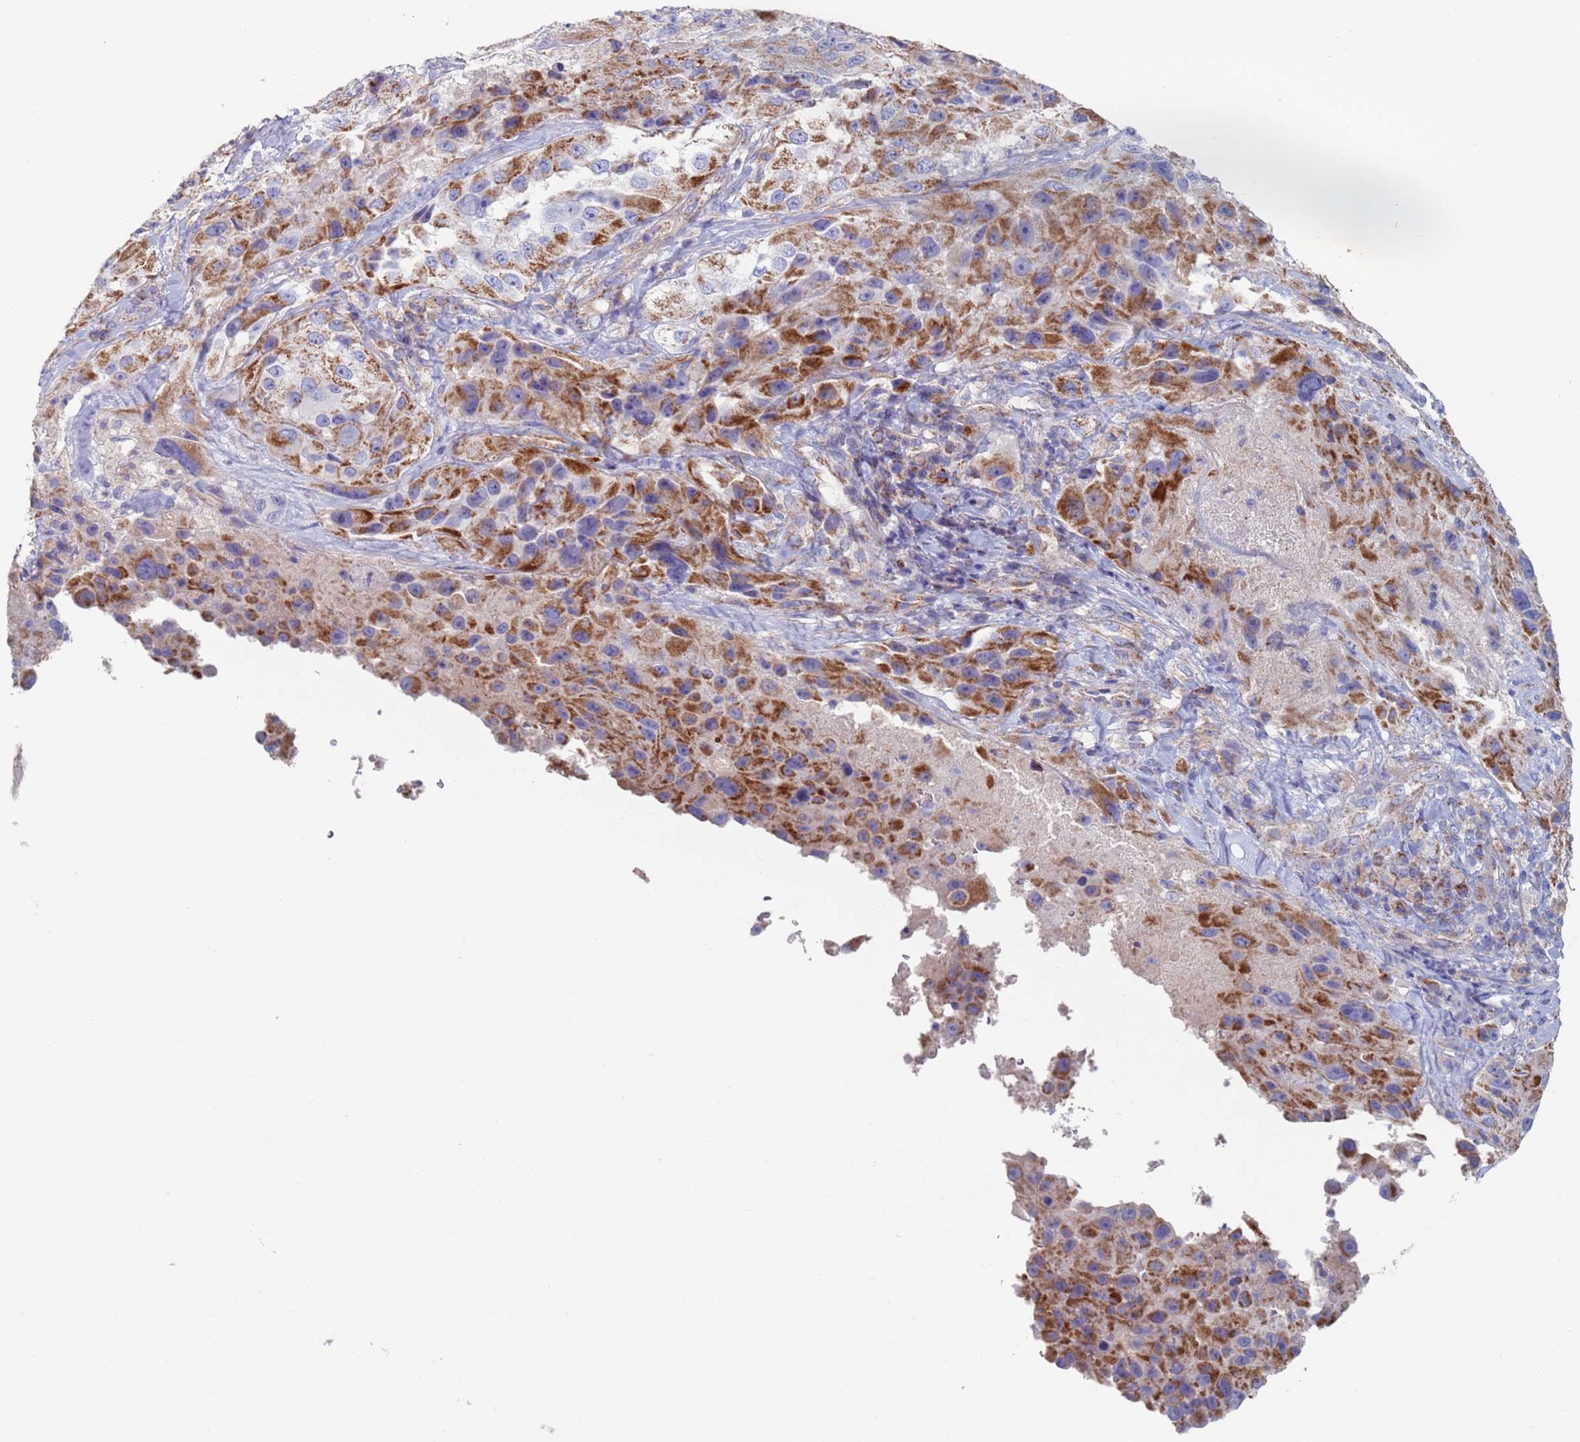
{"staining": {"intensity": "strong", "quantity": ">75%", "location": "cytoplasmic/membranous"}, "tissue": "melanoma", "cell_type": "Tumor cells", "image_type": "cancer", "snomed": [{"axis": "morphology", "description": "Malignant melanoma, Metastatic site"}, {"axis": "topography", "description": "Lymph node"}], "caption": "A brown stain labels strong cytoplasmic/membranous positivity of a protein in malignant melanoma (metastatic site) tumor cells. (DAB IHC, brown staining for protein, blue staining for nuclei).", "gene": "MRPL22", "patient": {"sex": "male", "age": 62}}